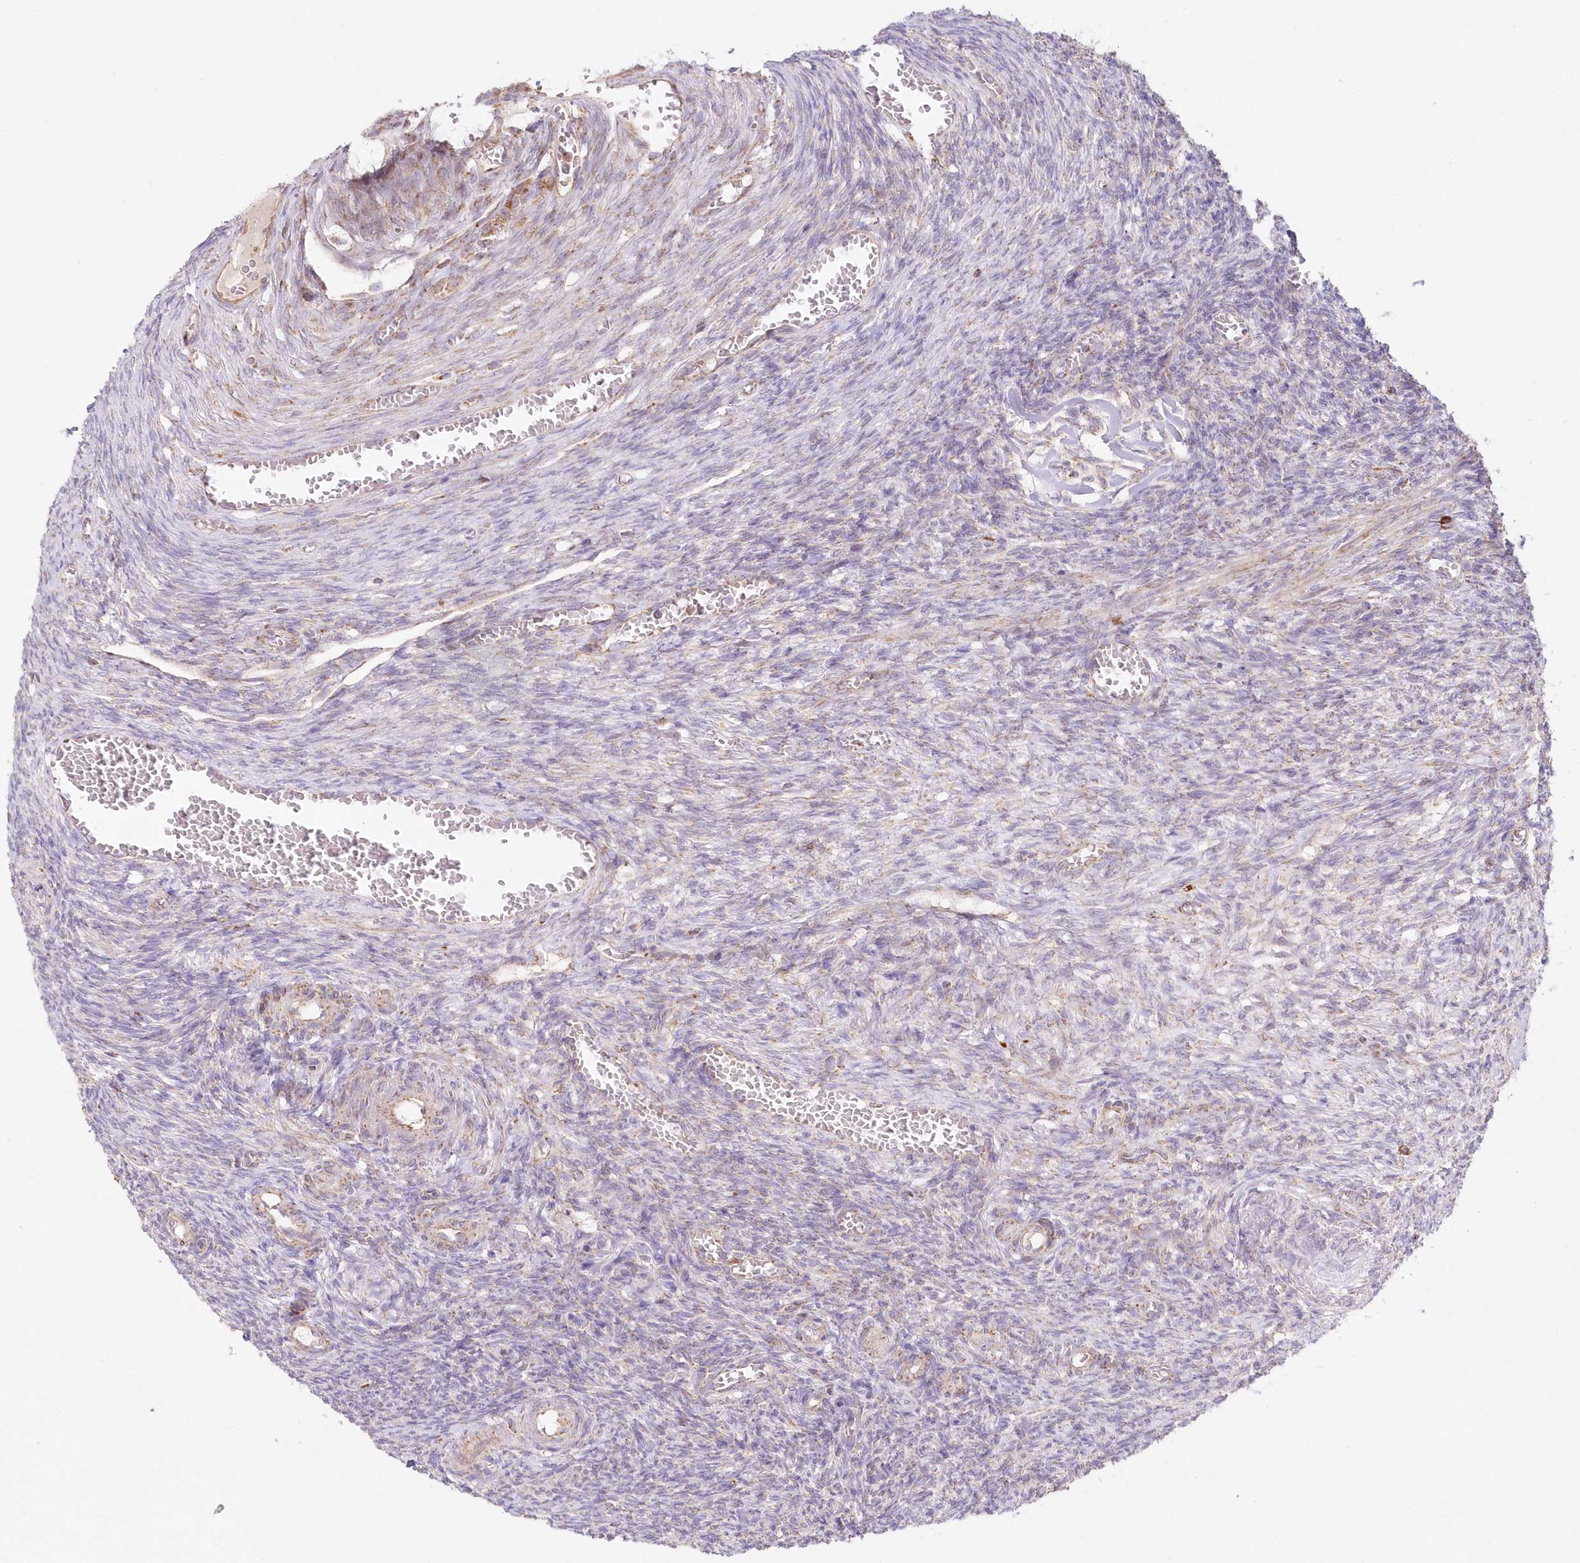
{"staining": {"intensity": "moderate", "quantity": ">75%", "location": "cytoplasmic/membranous"}, "tissue": "ovary", "cell_type": "Follicle cells", "image_type": "normal", "snomed": [{"axis": "morphology", "description": "Normal tissue, NOS"}, {"axis": "topography", "description": "Ovary"}], "caption": "Immunohistochemical staining of benign human ovary displays >75% levels of moderate cytoplasmic/membranous protein staining in approximately >75% of follicle cells.", "gene": "DNA2", "patient": {"sex": "female", "age": 27}}